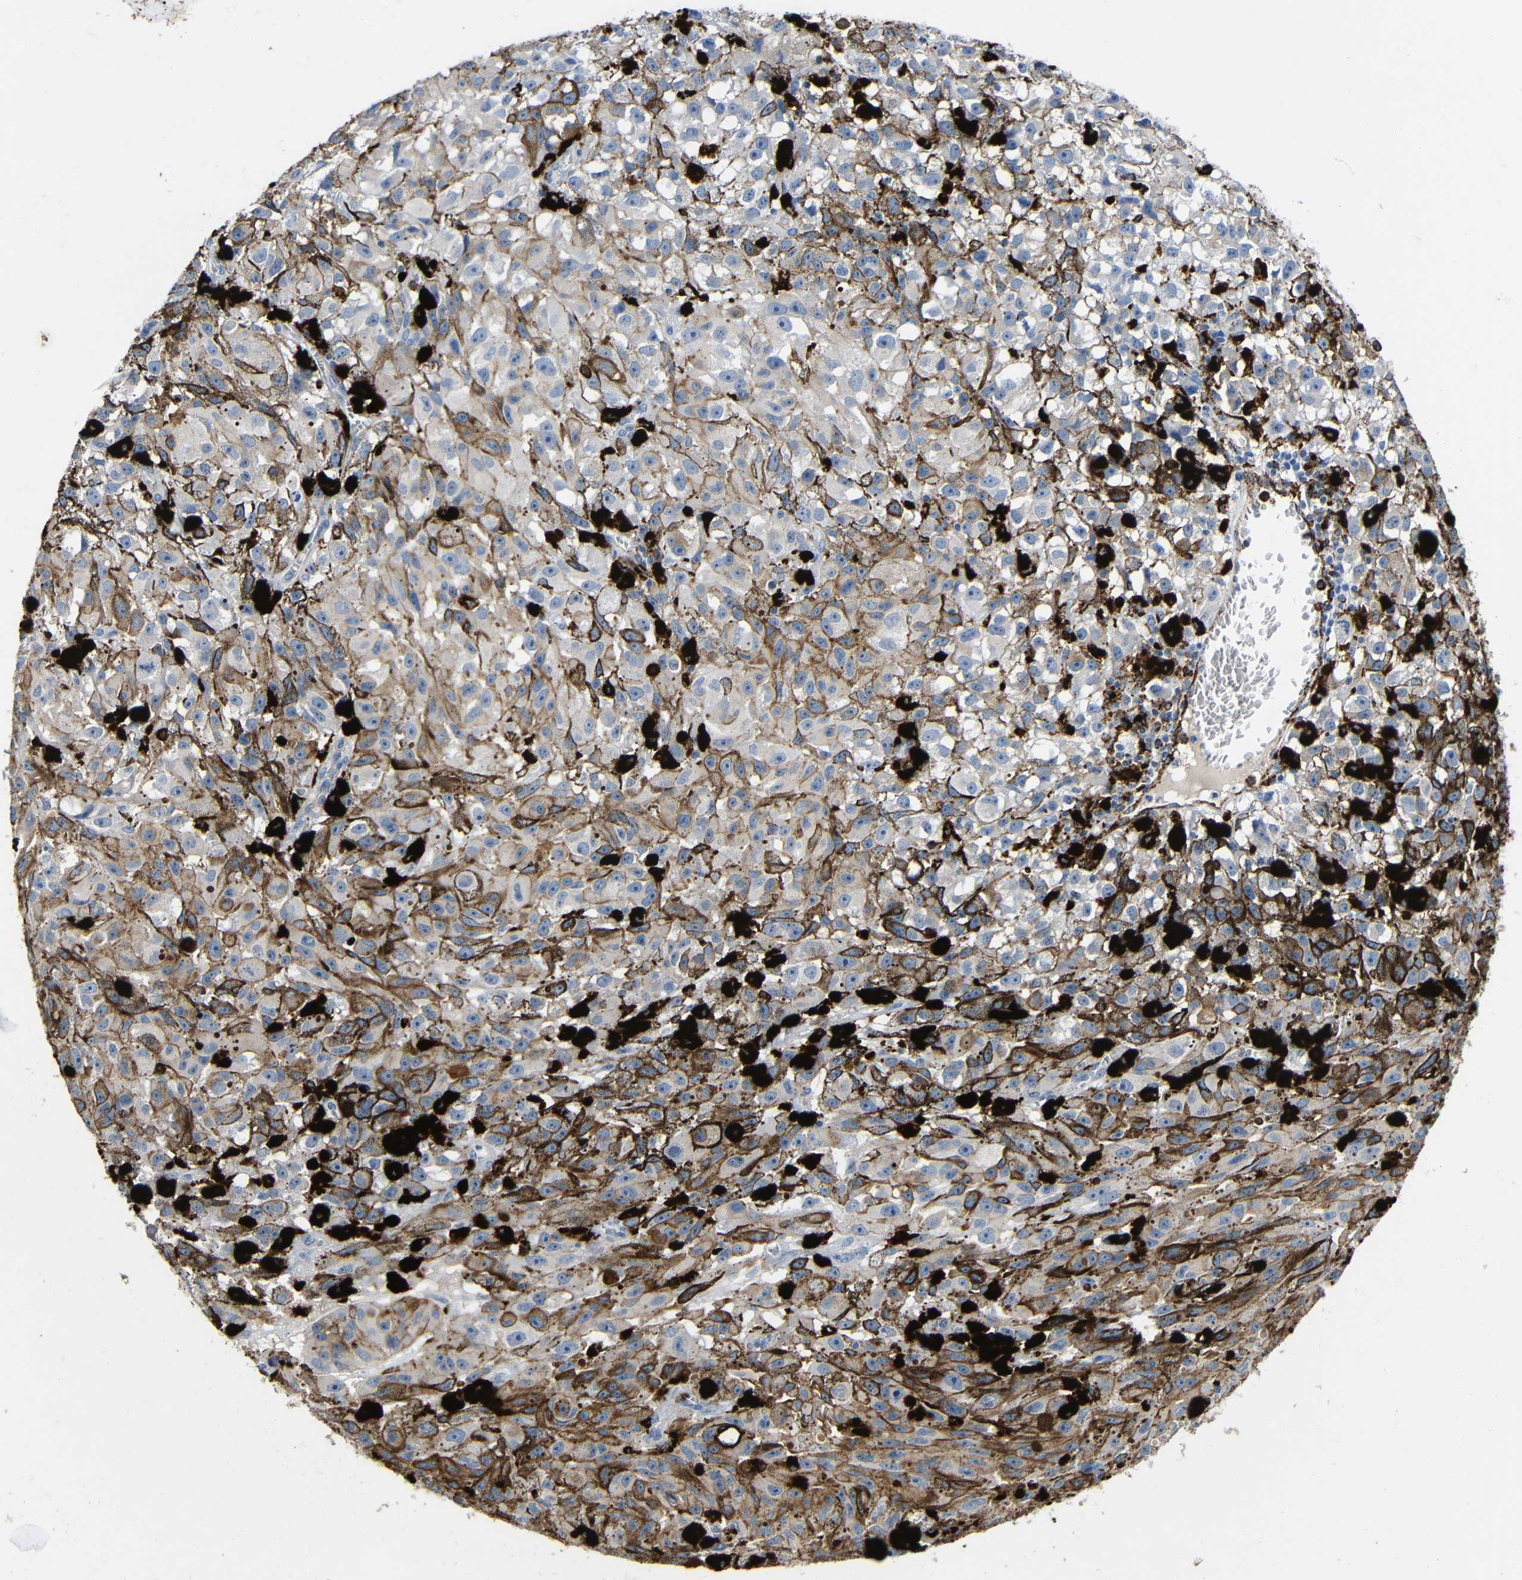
{"staining": {"intensity": "moderate", "quantity": ">75%", "location": "cytoplasmic/membranous"}, "tissue": "melanoma", "cell_type": "Tumor cells", "image_type": "cancer", "snomed": [{"axis": "morphology", "description": "Malignant melanoma, NOS"}, {"axis": "topography", "description": "Skin"}], "caption": "Human malignant melanoma stained with a protein marker exhibits moderate staining in tumor cells.", "gene": "HLA-DMA", "patient": {"sex": "female", "age": 104}}